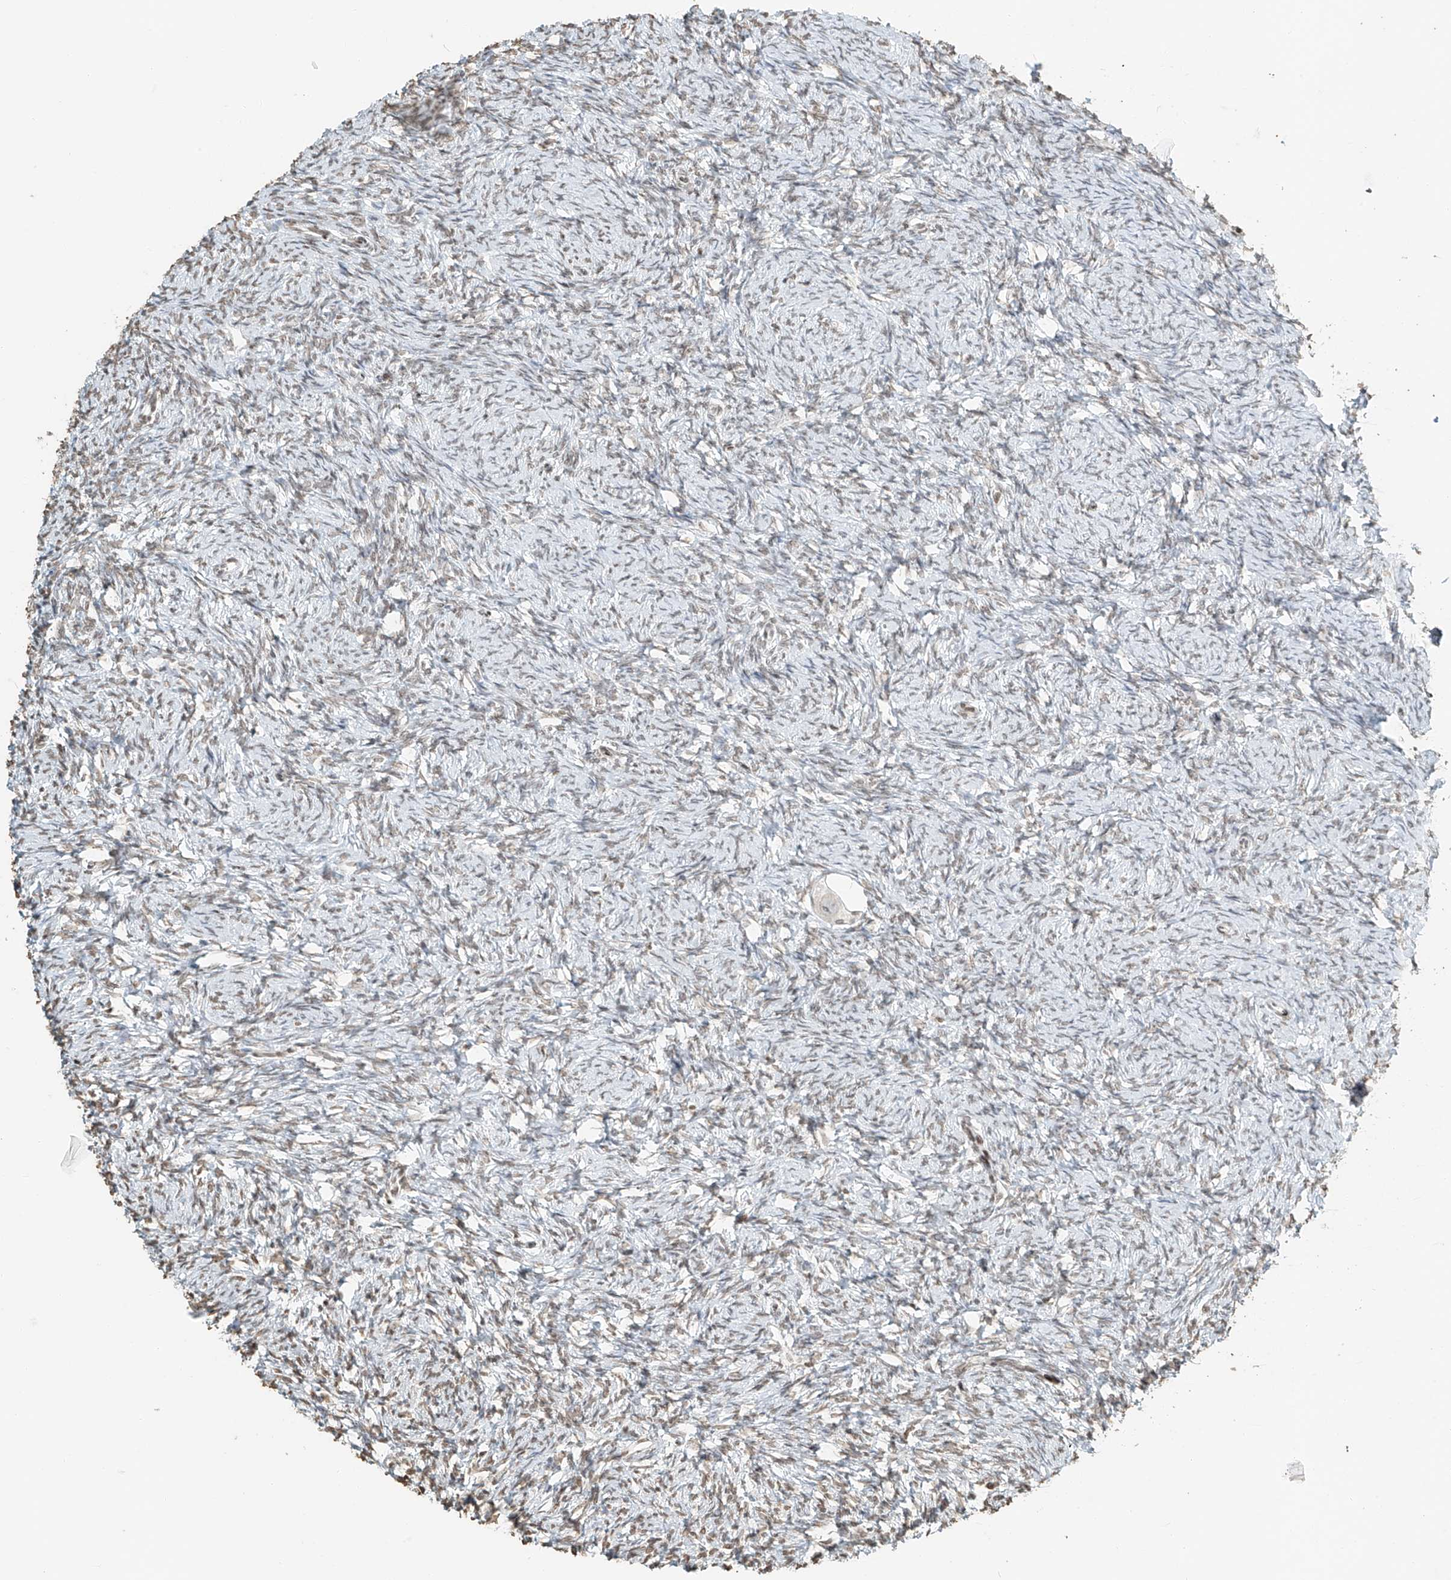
{"staining": {"intensity": "negative", "quantity": "none", "location": "none"}, "tissue": "ovary", "cell_type": "Follicle cells", "image_type": "normal", "snomed": [{"axis": "morphology", "description": "Normal tissue, NOS"}, {"axis": "morphology", "description": "Cyst, NOS"}, {"axis": "topography", "description": "Ovary"}], "caption": "This is an immunohistochemistry (IHC) histopathology image of unremarkable ovary. There is no positivity in follicle cells.", "gene": "C17orf58", "patient": {"sex": "female", "age": 33}}